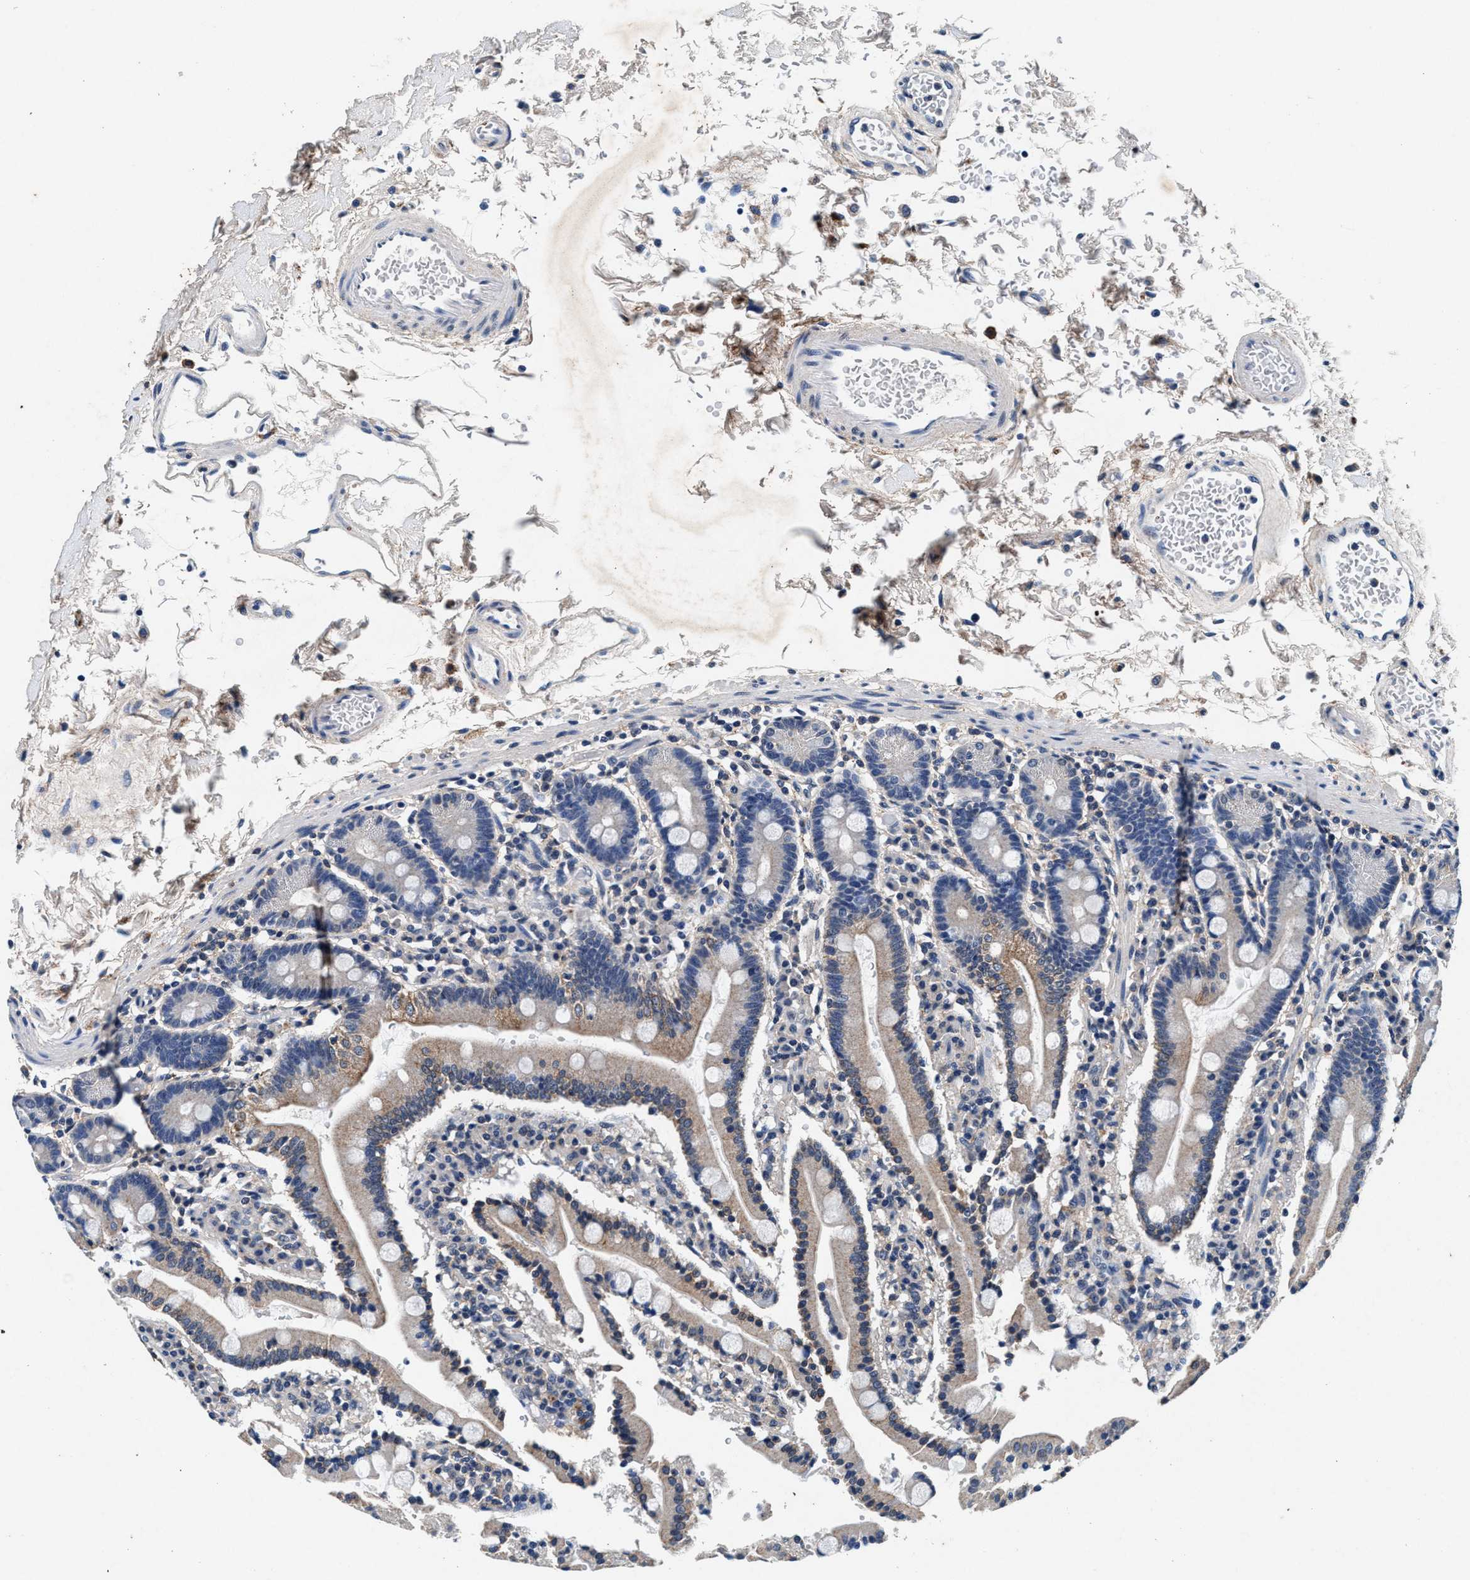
{"staining": {"intensity": "weak", "quantity": "25%-75%", "location": "cytoplasmic/membranous"}, "tissue": "duodenum", "cell_type": "Glandular cells", "image_type": "normal", "snomed": [{"axis": "morphology", "description": "Normal tissue, NOS"}, {"axis": "topography", "description": "Small intestine, NOS"}], "caption": "The micrograph demonstrates immunohistochemical staining of benign duodenum. There is weak cytoplasmic/membranous staining is seen in approximately 25%-75% of glandular cells.", "gene": "SLC8A1", "patient": {"sex": "female", "age": 71}}